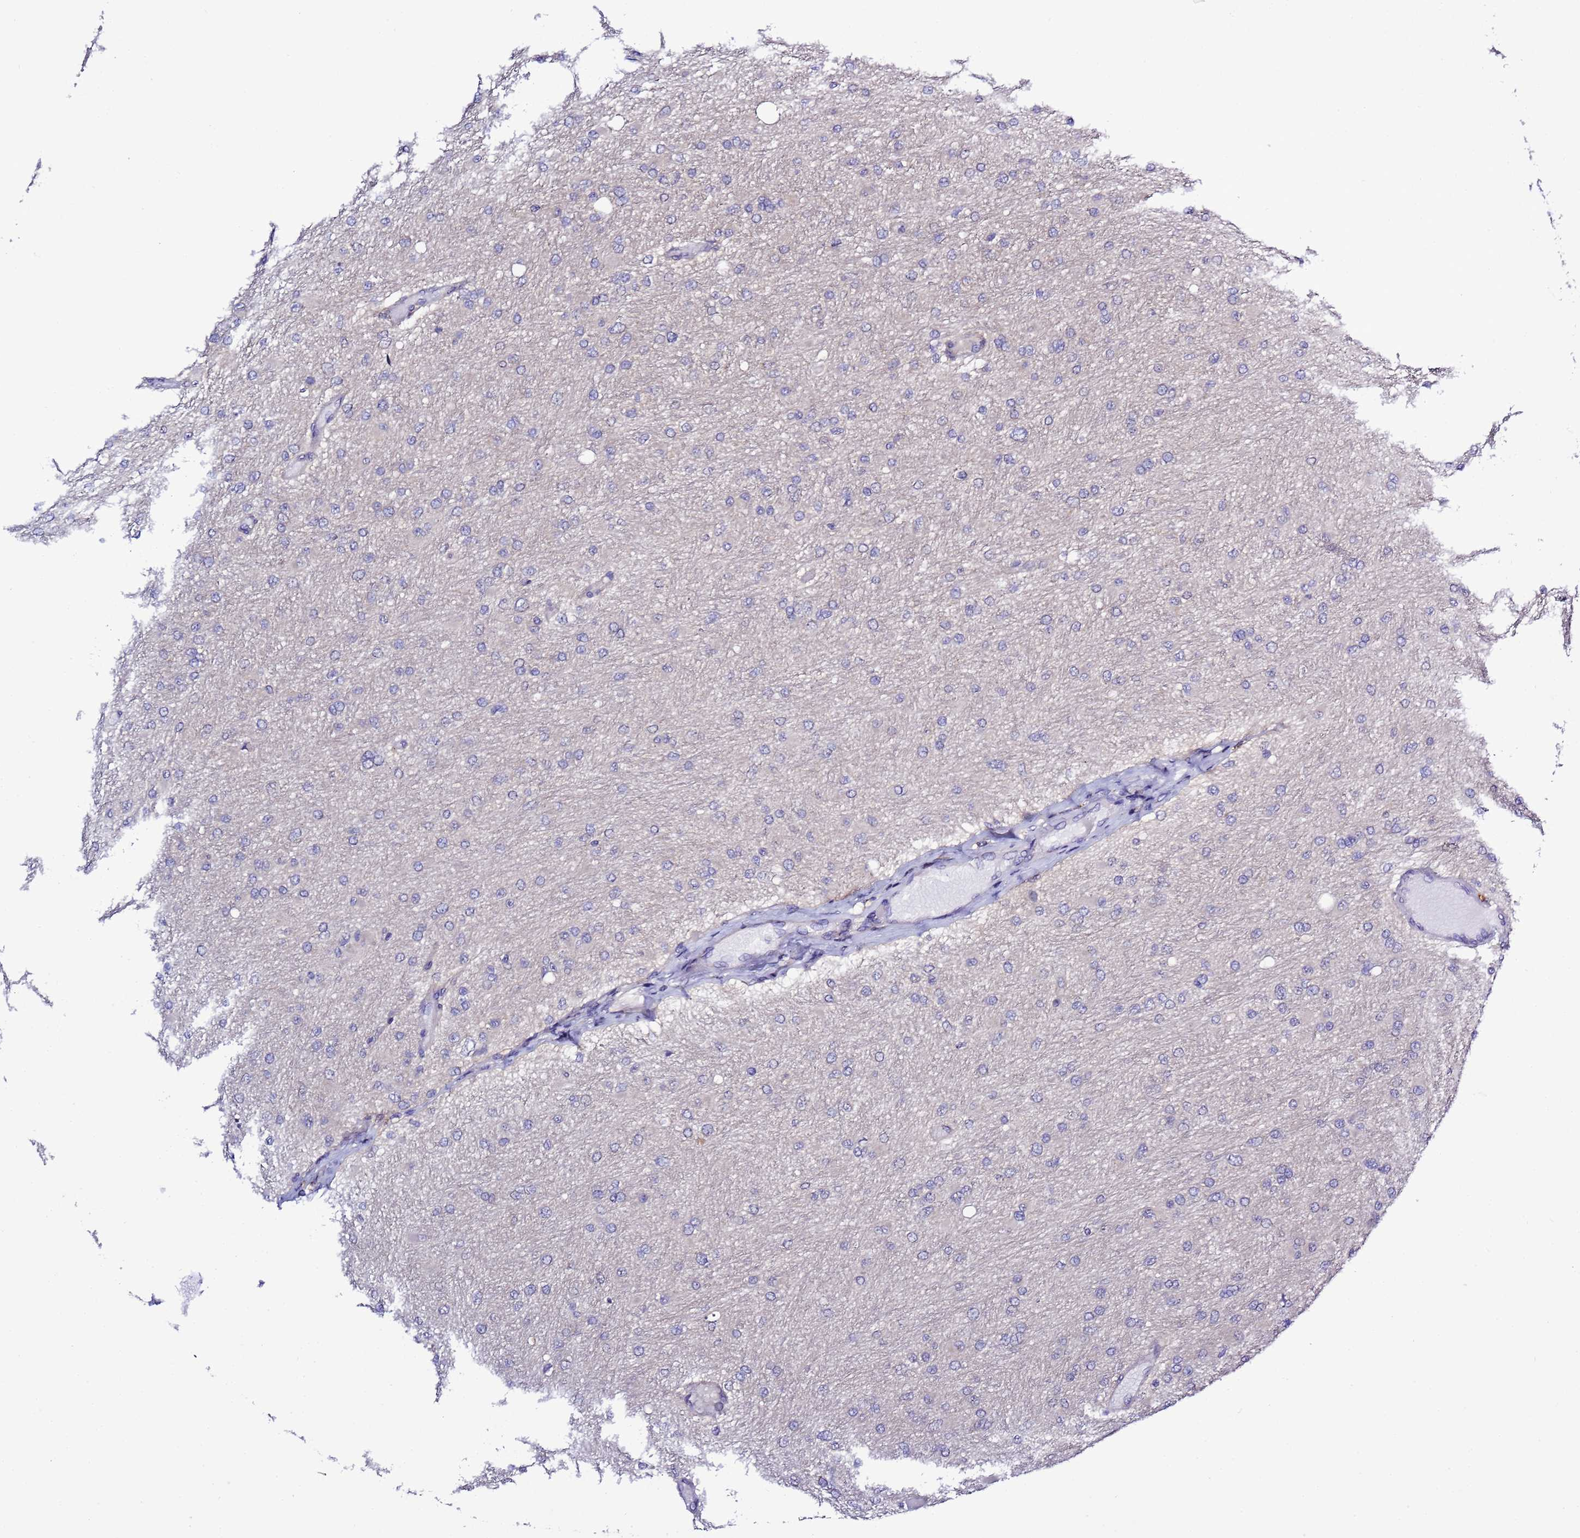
{"staining": {"intensity": "negative", "quantity": "none", "location": "none"}, "tissue": "glioma", "cell_type": "Tumor cells", "image_type": "cancer", "snomed": [{"axis": "morphology", "description": "Glioma, malignant, High grade"}, {"axis": "topography", "description": "Cerebral cortex"}], "caption": "Image shows no protein expression in tumor cells of glioma tissue.", "gene": "SPCS1", "patient": {"sex": "female", "age": 36}}